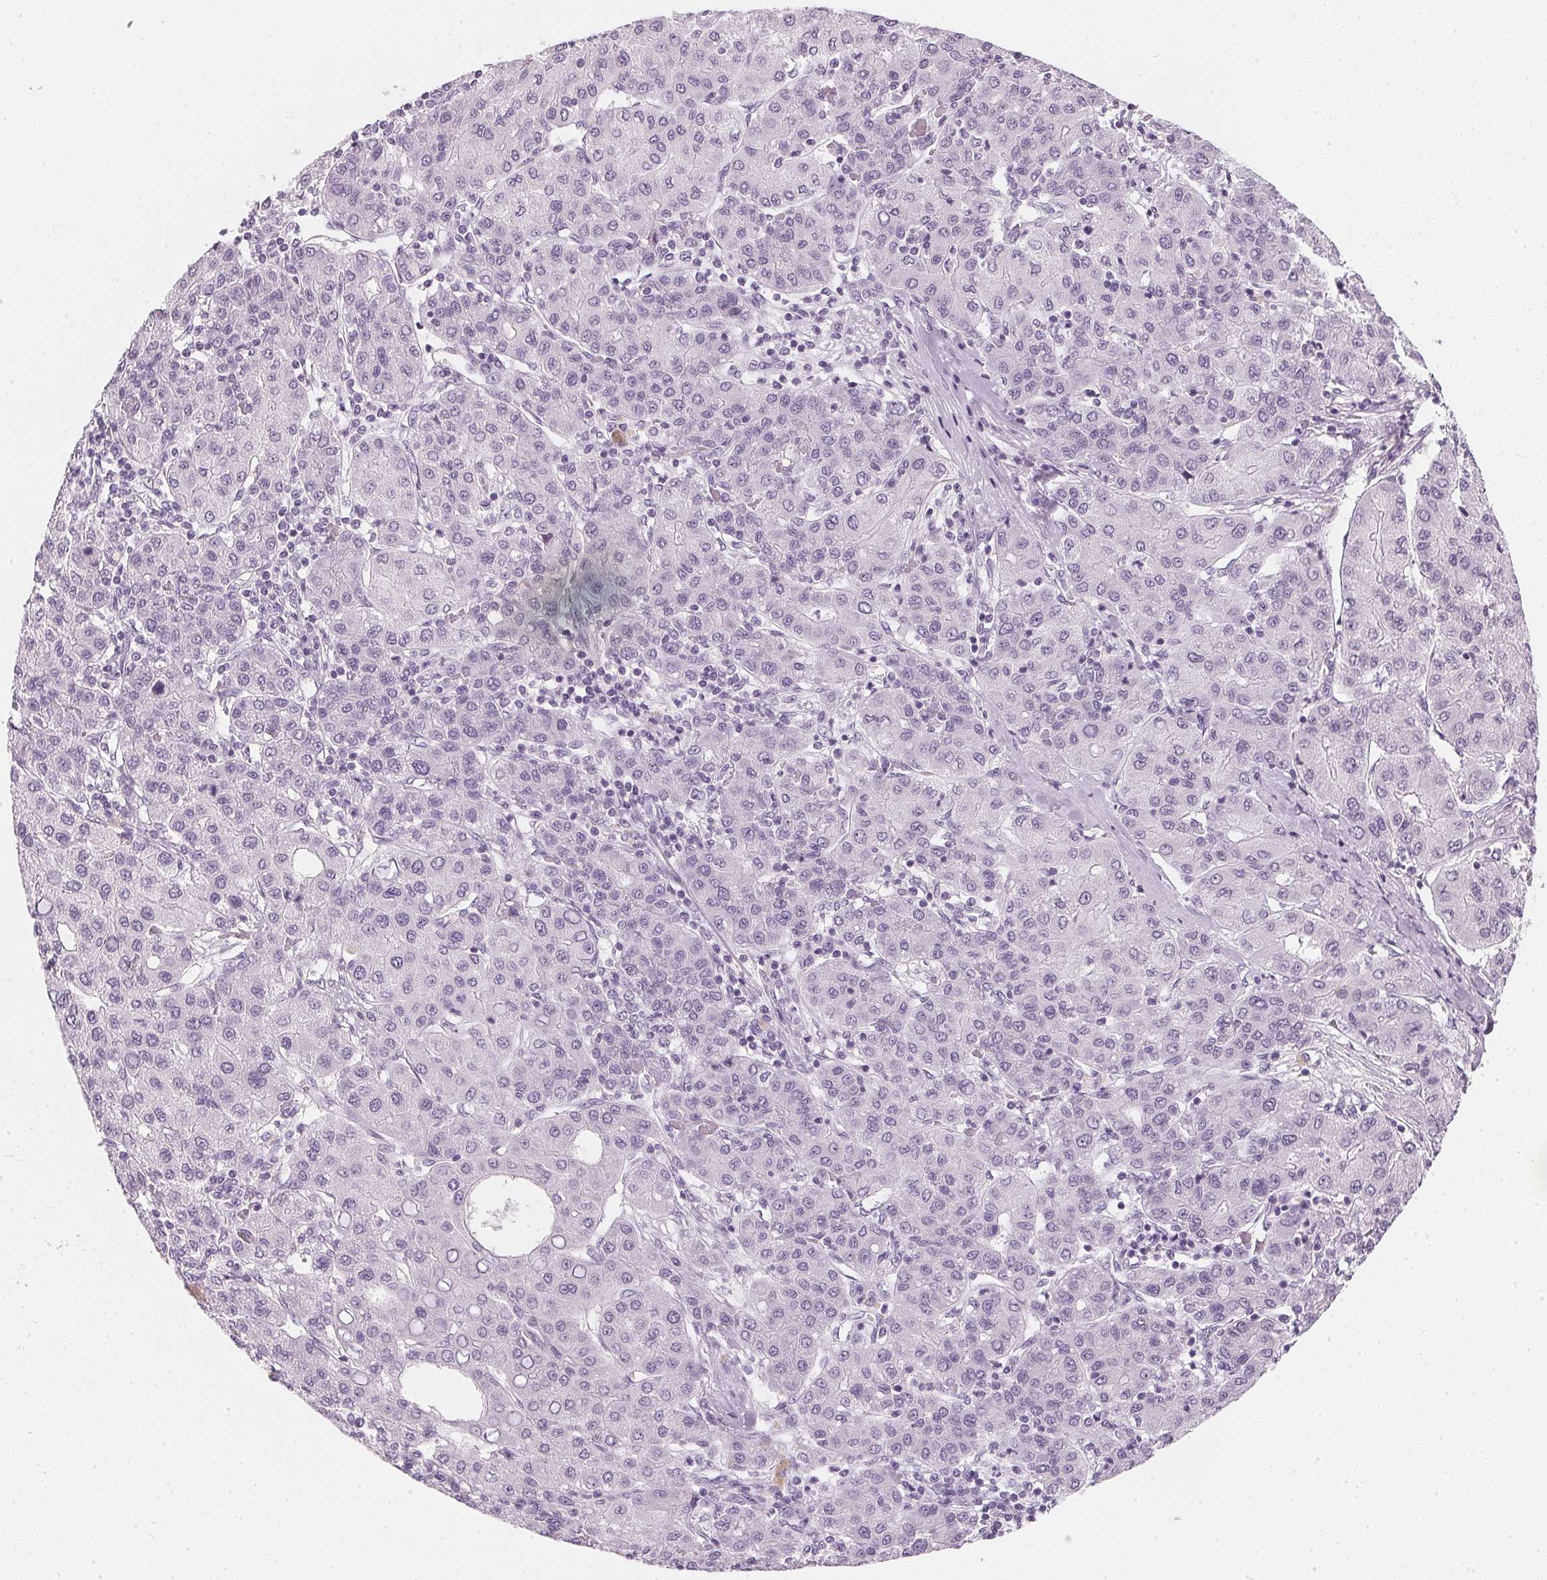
{"staining": {"intensity": "negative", "quantity": "none", "location": "none"}, "tissue": "liver cancer", "cell_type": "Tumor cells", "image_type": "cancer", "snomed": [{"axis": "morphology", "description": "Carcinoma, Hepatocellular, NOS"}, {"axis": "topography", "description": "Liver"}], "caption": "The histopathology image exhibits no significant positivity in tumor cells of liver cancer.", "gene": "CHST4", "patient": {"sex": "male", "age": 65}}